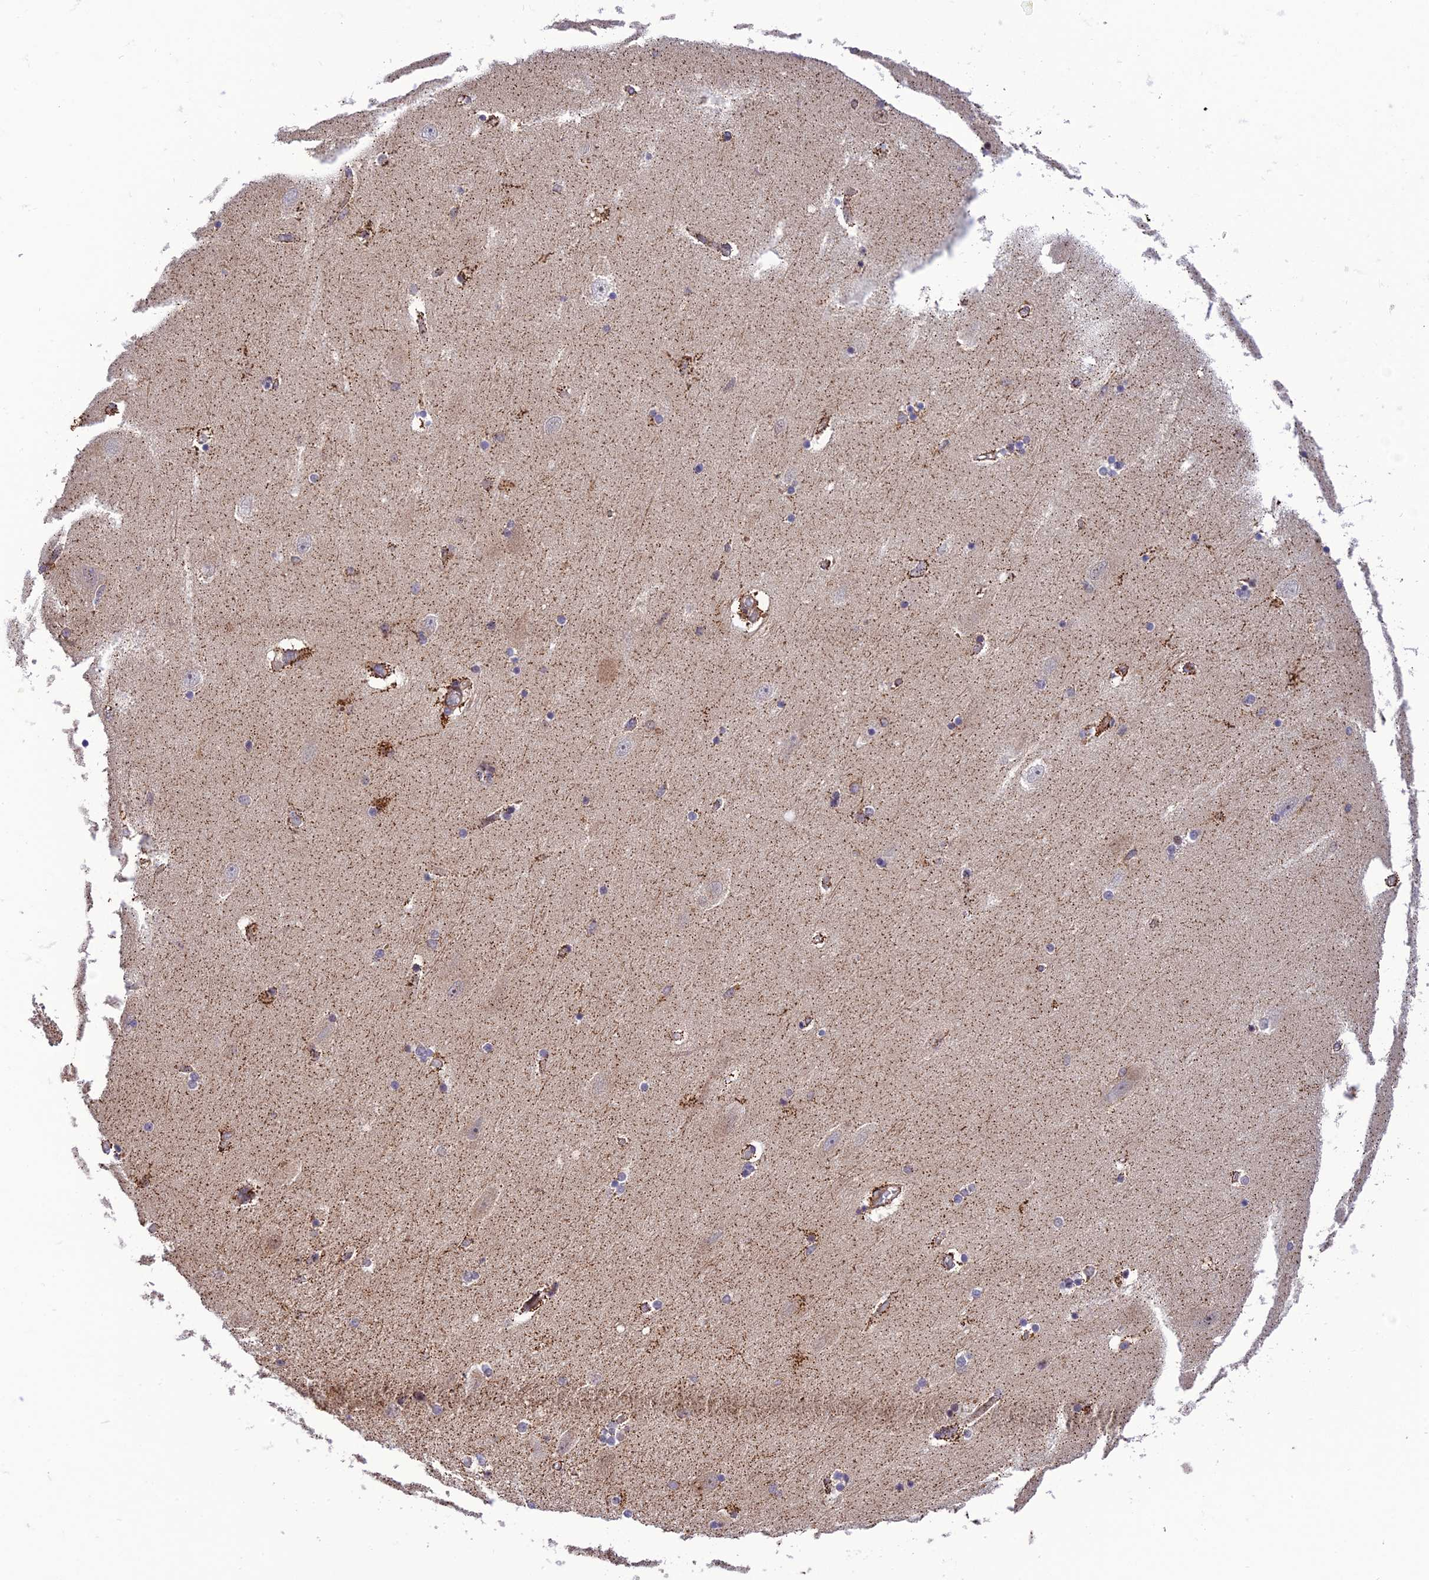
{"staining": {"intensity": "moderate", "quantity": "<25%", "location": "cytoplasmic/membranous"}, "tissue": "hippocampus", "cell_type": "Glial cells", "image_type": "normal", "snomed": [{"axis": "morphology", "description": "Normal tissue, NOS"}, {"axis": "topography", "description": "Hippocampus"}], "caption": "Protein analysis of unremarkable hippocampus exhibits moderate cytoplasmic/membranous staining in about <25% of glial cells.", "gene": "ZNF584", "patient": {"sex": "female", "age": 54}}